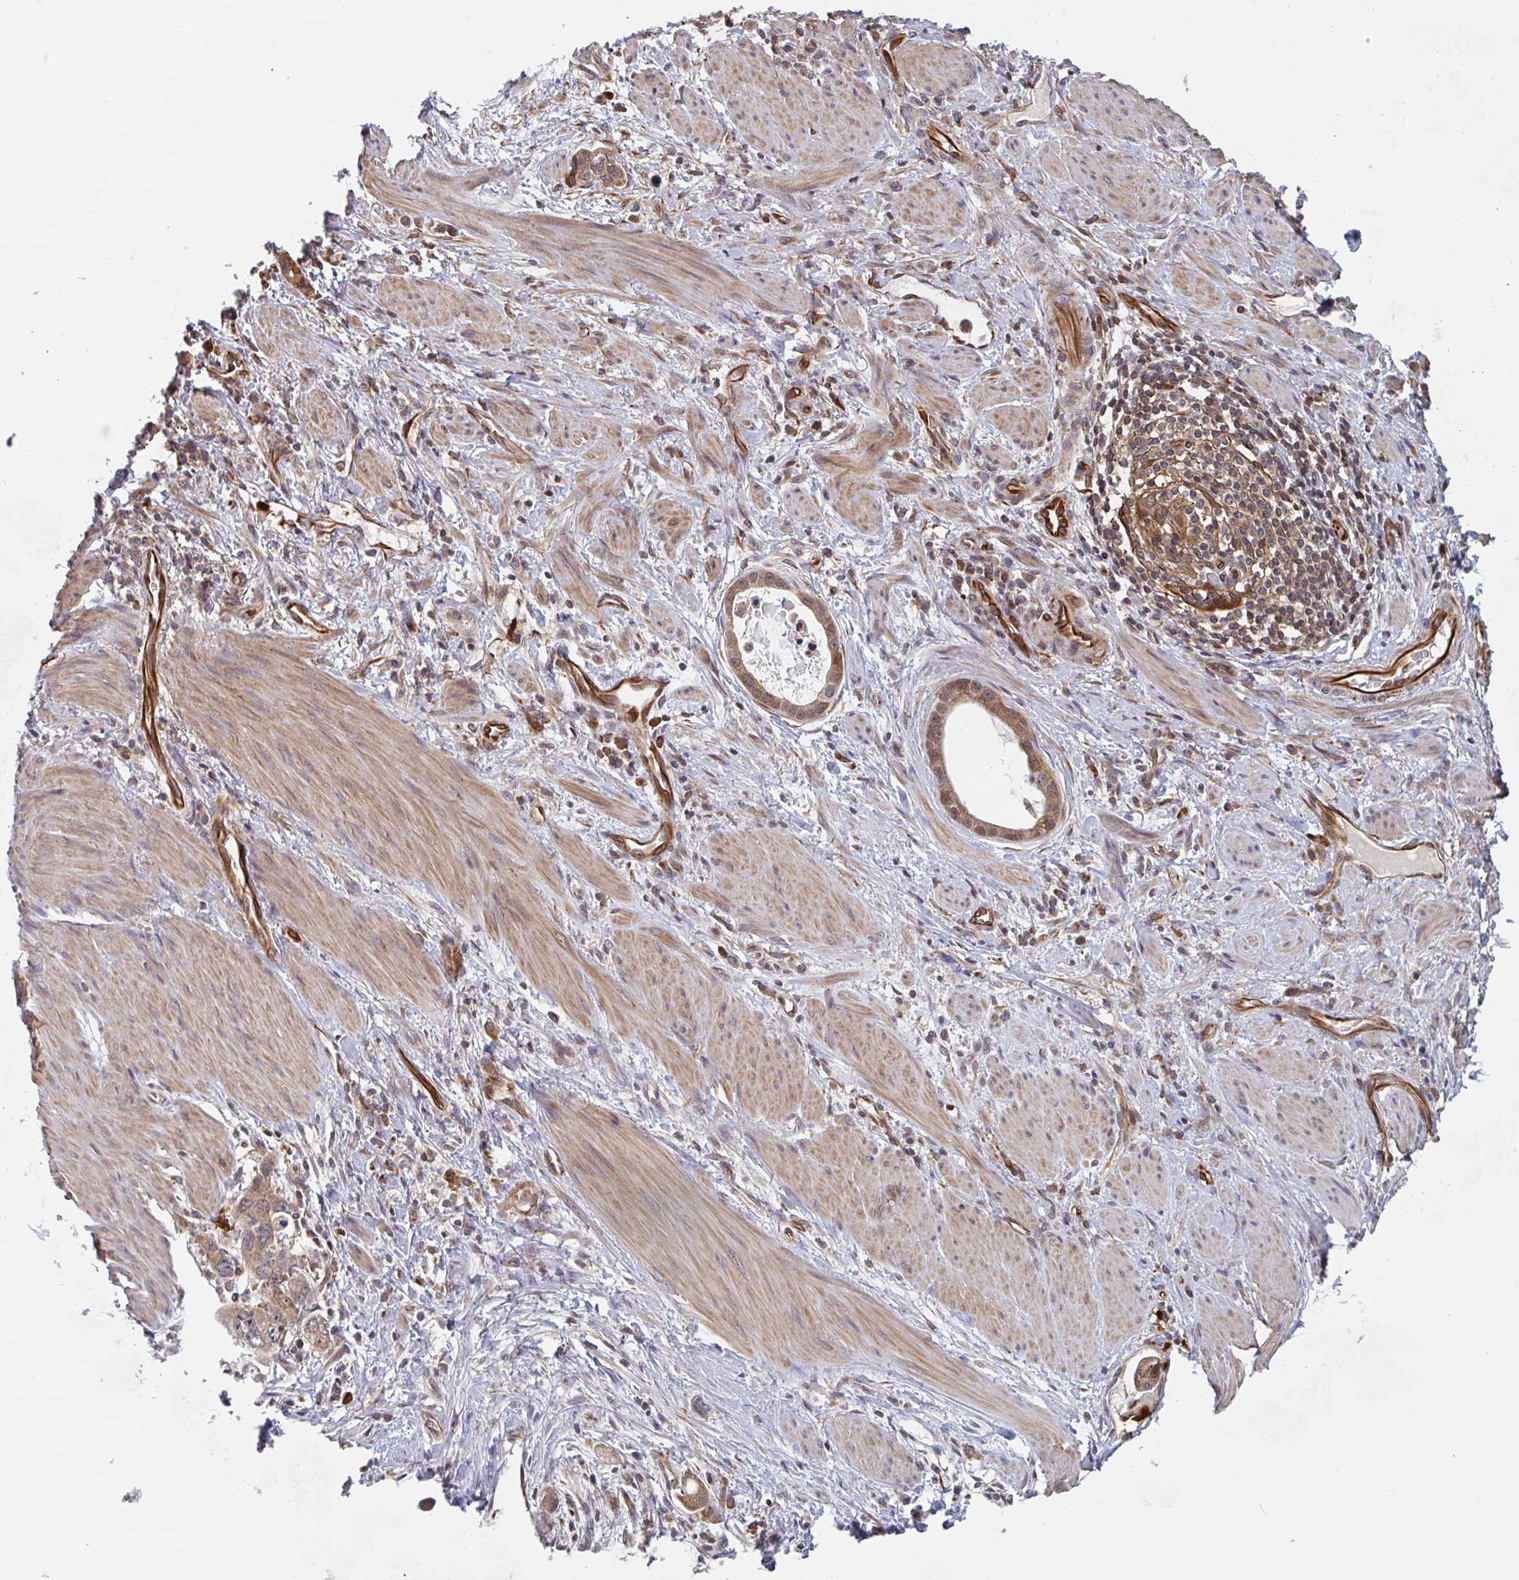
{"staining": {"intensity": "moderate", "quantity": ">75%", "location": "cytoplasmic/membranous,nuclear"}, "tissue": "stomach cancer", "cell_type": "Tumor cells", "image_type": "cancer", "snomed": [{"axis": "morphology", "description": "Adenocarcinoma, NOS"}, {"axis": "topography", "description": "Stomach, lower"}], "caption": "A photomicrograph showing moderate cytoplasmic/membranous and nuclear expression in about >75% of tumor cells in stomach cancer, as visualized by brown immunohistochemical staining.", "gene": "NUB1", "patient": {"sex": "female", "age": 93}}